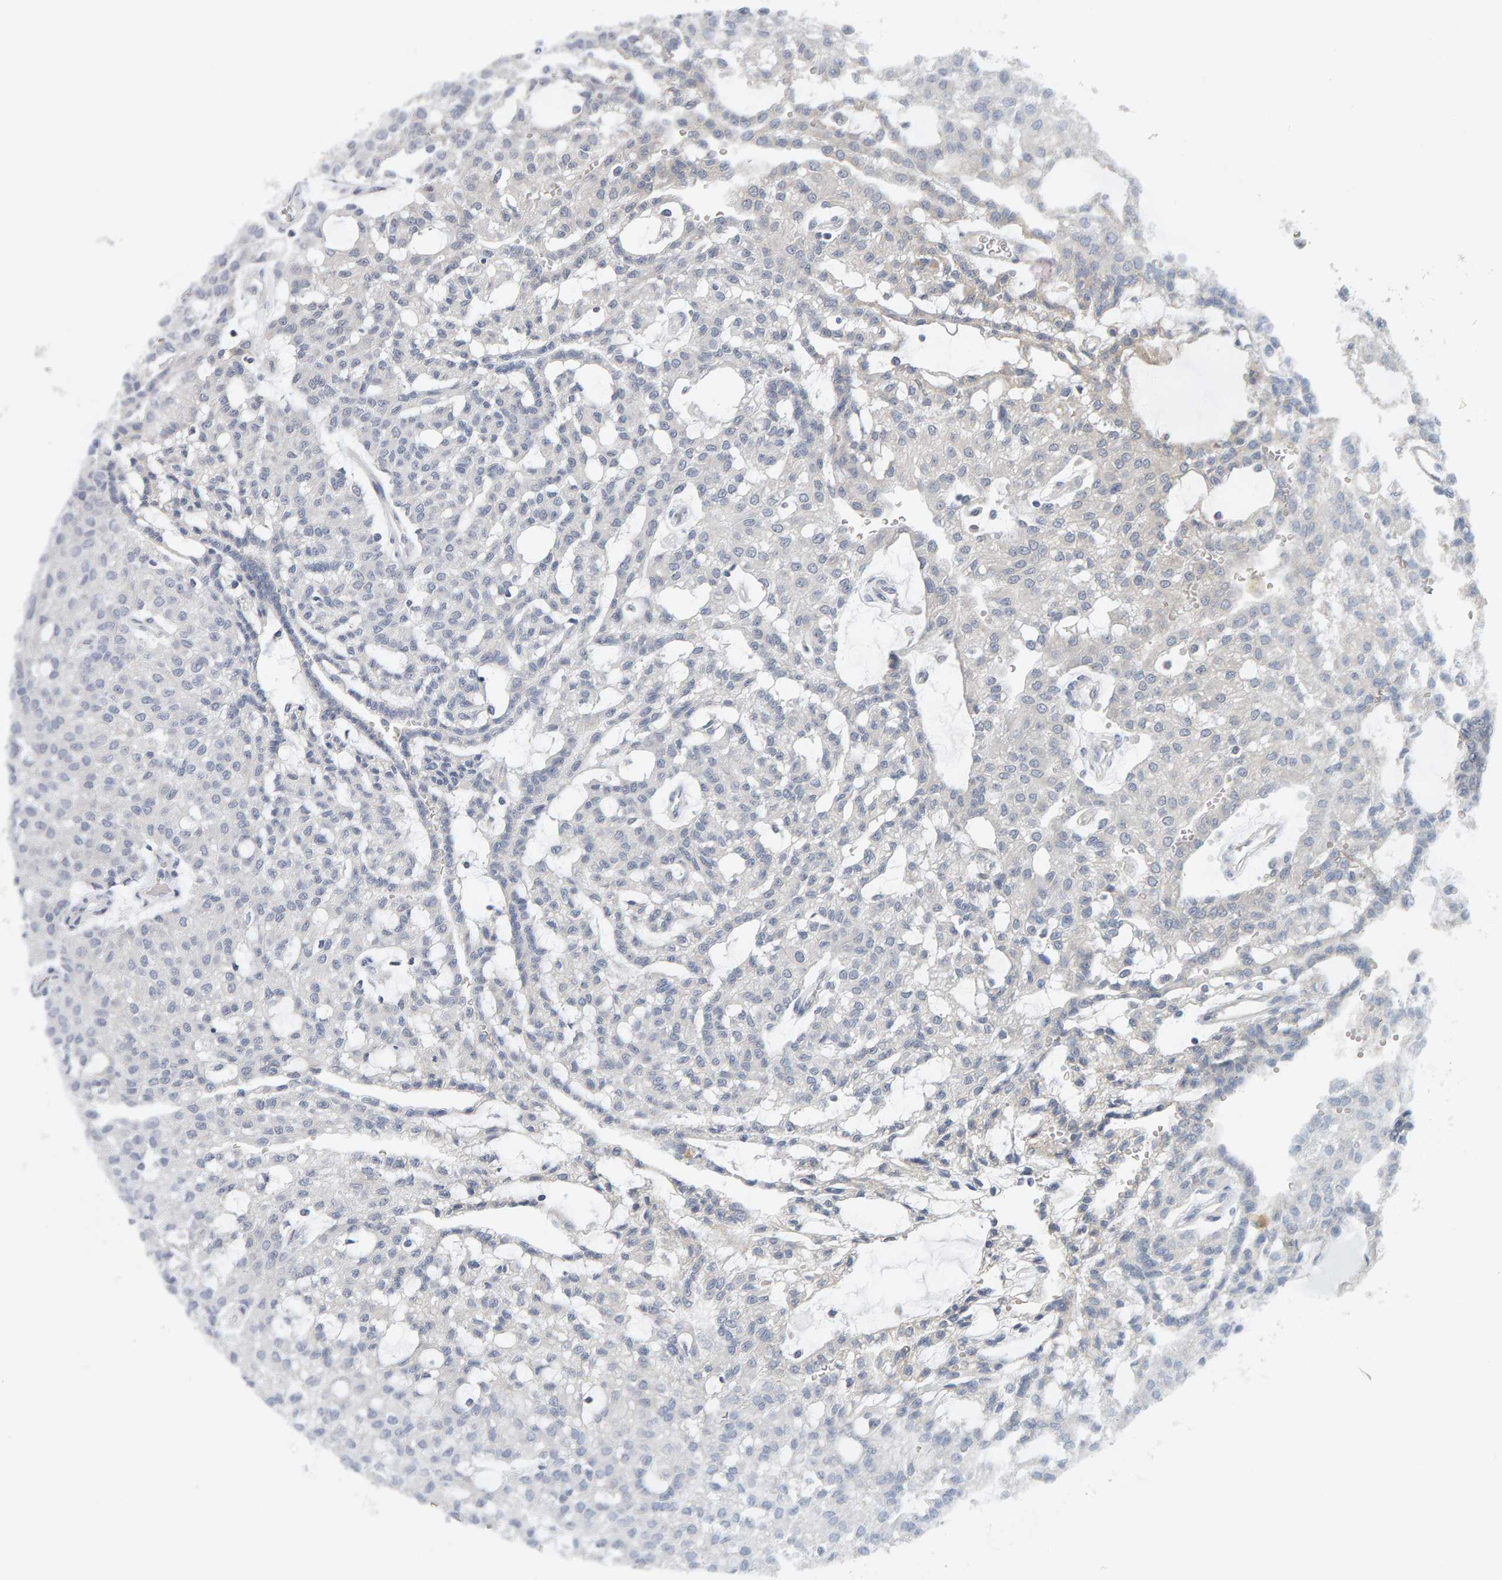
{"staining": {"intensity": "negative", "quantity": "none", "location": "none"}, "tissue": "renal cancer", "cell_type": "Tumor cells", "image_type": "cancer", "snomed": [{"axis": "morphology", "description": "Adenocarcinoma, NOS"}, {"axis": "topography", "description": "Kidney"}], "caption": "Renal adenocarcinoma was stained to show a protein in brown. There is no significant expression in tumor cells. Nuclei are stained in blue.", "gene": "ADHFE1", "patient": {"sex": "male", "age": 63}}